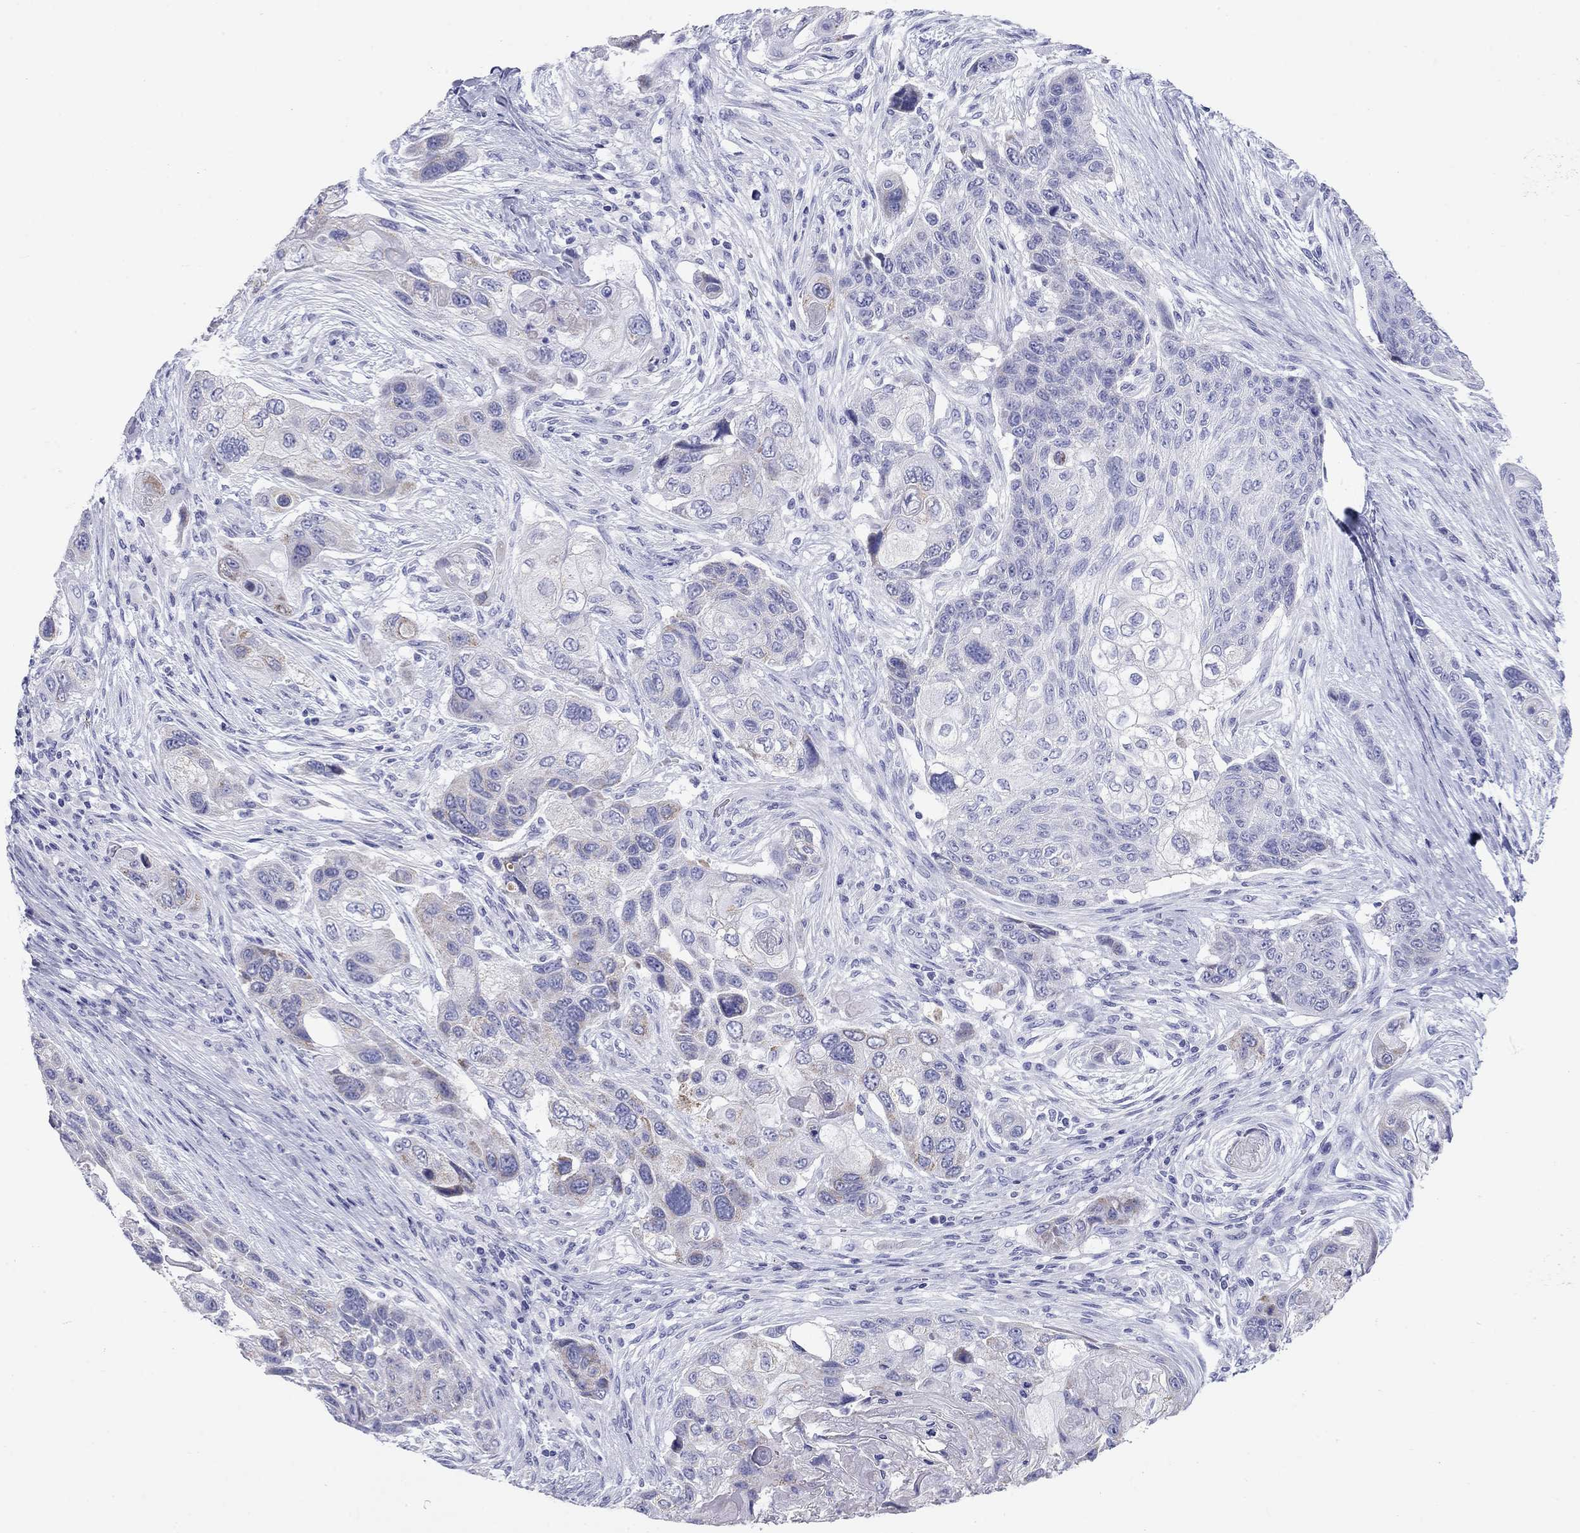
{"staining": {"intensity": "weak", "quantity": "<25%", "location": "cytoplasmic/membranous"}, "tissue": "lung cancer", "cell_type": "Tumor cells", "image_type": "cancer", "snomed": [{"axis": "morphology", "description": "Squamous cell carcinoma, NOS"}, {"axis": "topography", "description": "Lung"}], "caption": "A micrograph of lung cancer (squamous cell carcinoma) stained for a protein shows no brown staining in tumor cells.", "gene": "DPY19L2", "patient": {"sex": "male", "age": 69}}